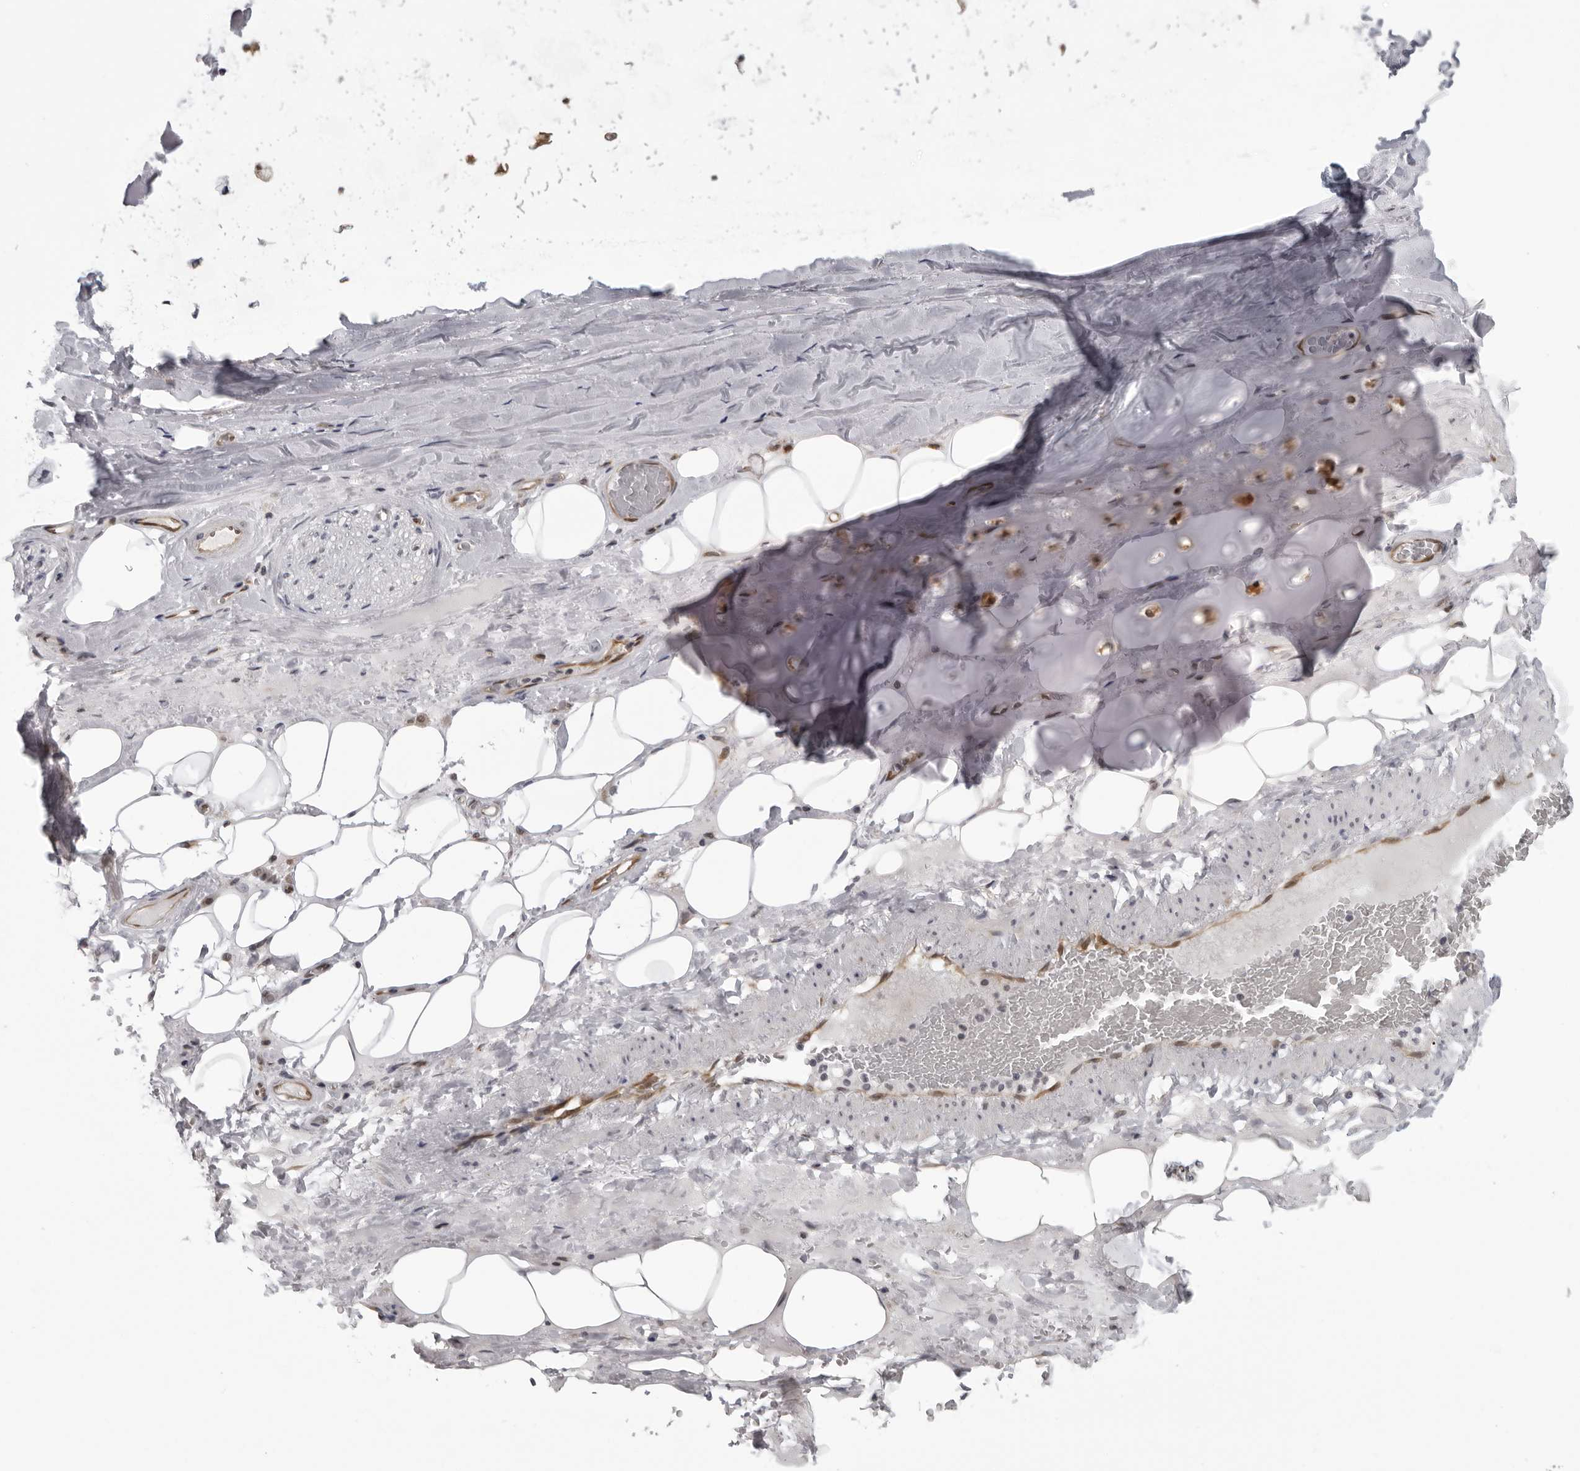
{"staining": {"intensity": "negative", "quantity": "none", "location": "none"}, "tissue": "adipose tissue", "cell_type": "Adipocytes", "image_type": "normal", "snomed": [{"axis": "morphology", "description": "Normal tissue, NOS"}, {"axis": "topography", "description": "Cartilage tissue"}], "caption": "Immunohistochemistry (IHC) of unremarkable human adipose tissue demonstrates no expression in adipocytes.", "gene": "MAPK12", "patient": {"sex": "female", "age": 63}}